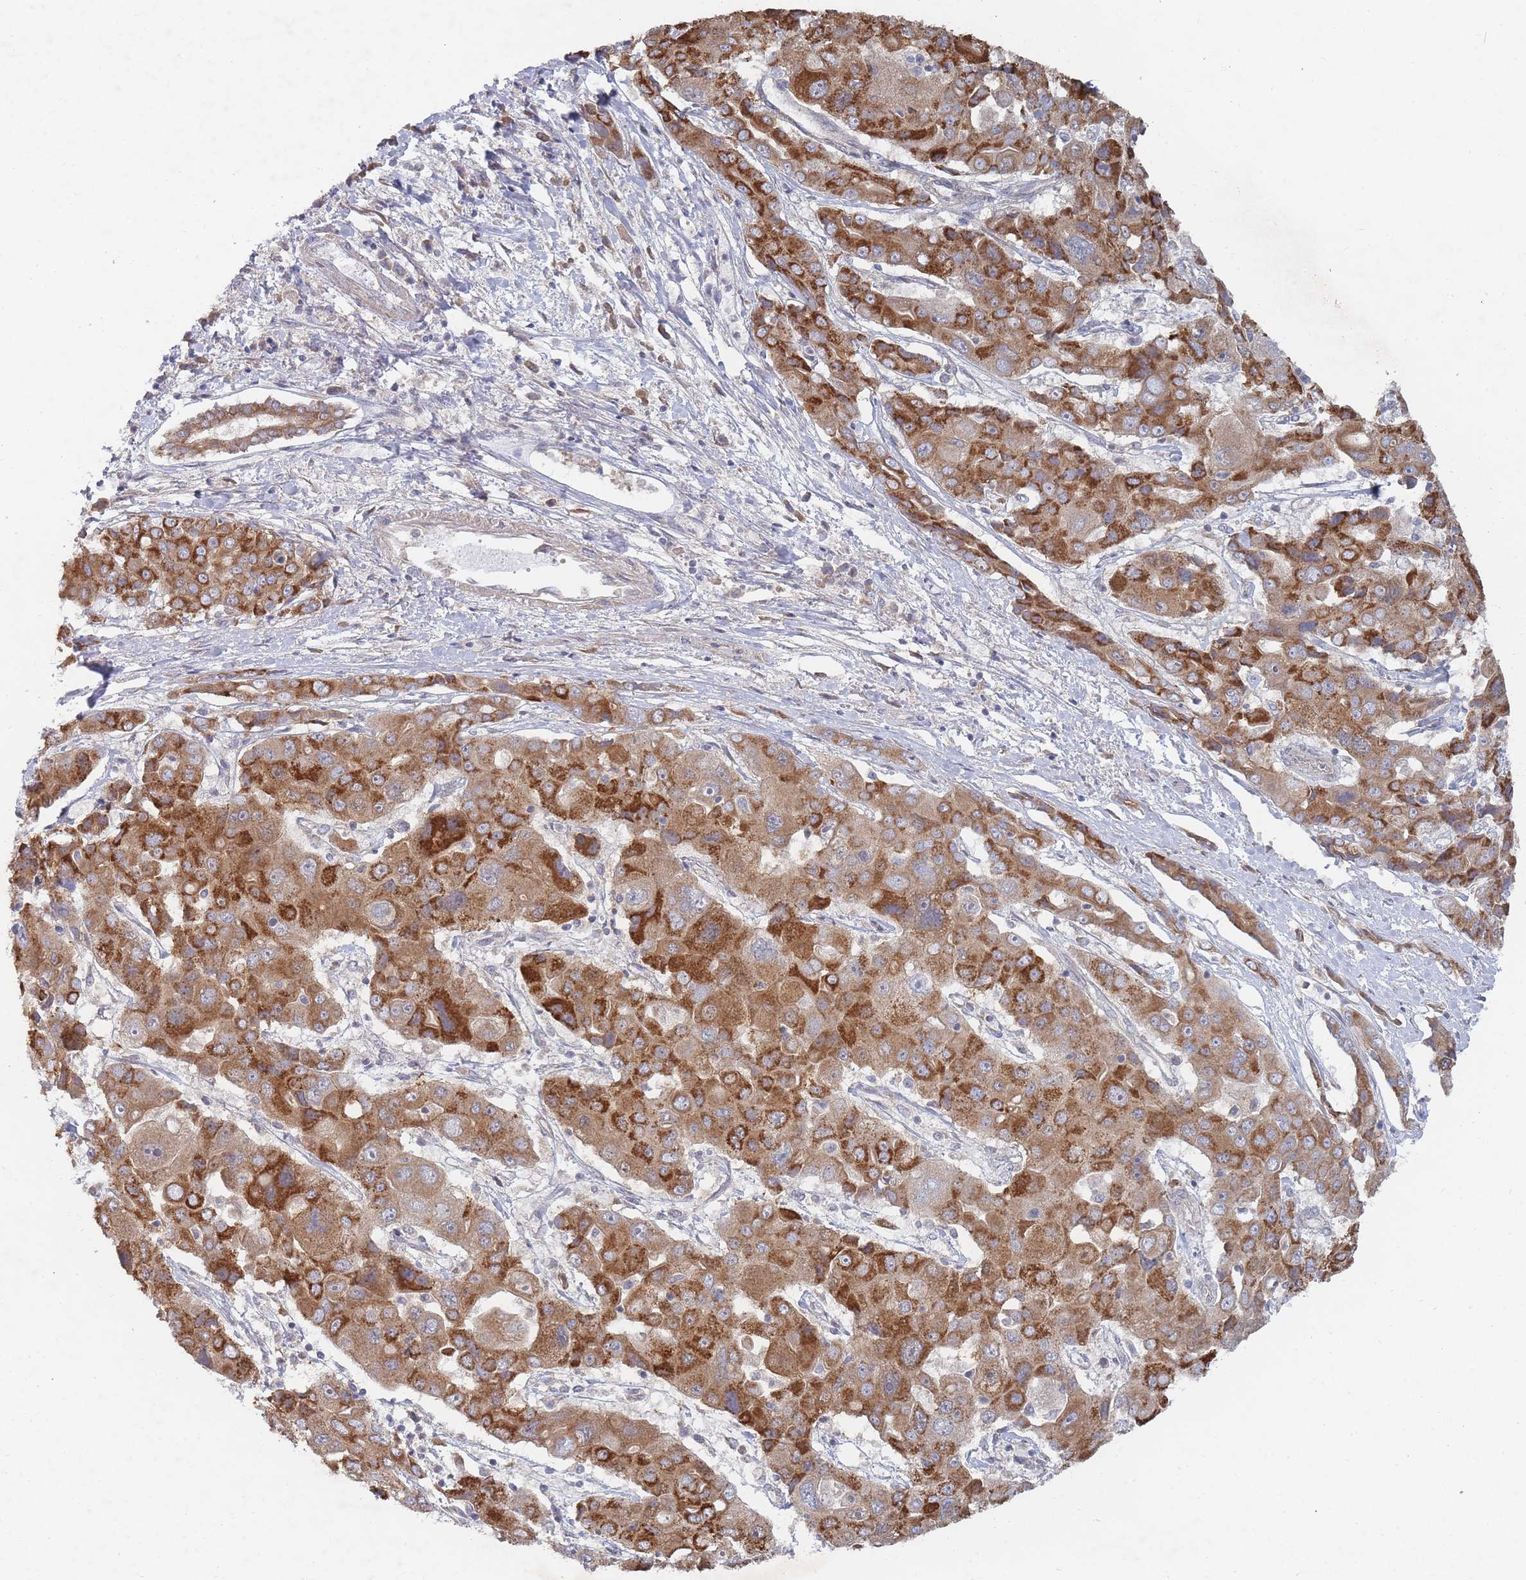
{"staining": {"intensity": "strong", "quantity": ">75%", "location": "cytoplasmic/membranous"}, "tissue": "liver cancer", "cell_type": "Tumor cells", "image_type": "cancer", "snomed": [{"axis": "morphology", "description": "Cholangiocarcinoma"}, {"axis": "topography", "description": "Liver"}], "caption": "Liver cholangiocarcinoma stained with immunohistochemistry shows strong cytoplasmic/membranous positivity in about >75% of tumor cells.", "gene": "SLC35F5", "patient": {"sex": "male", "age": 67}}